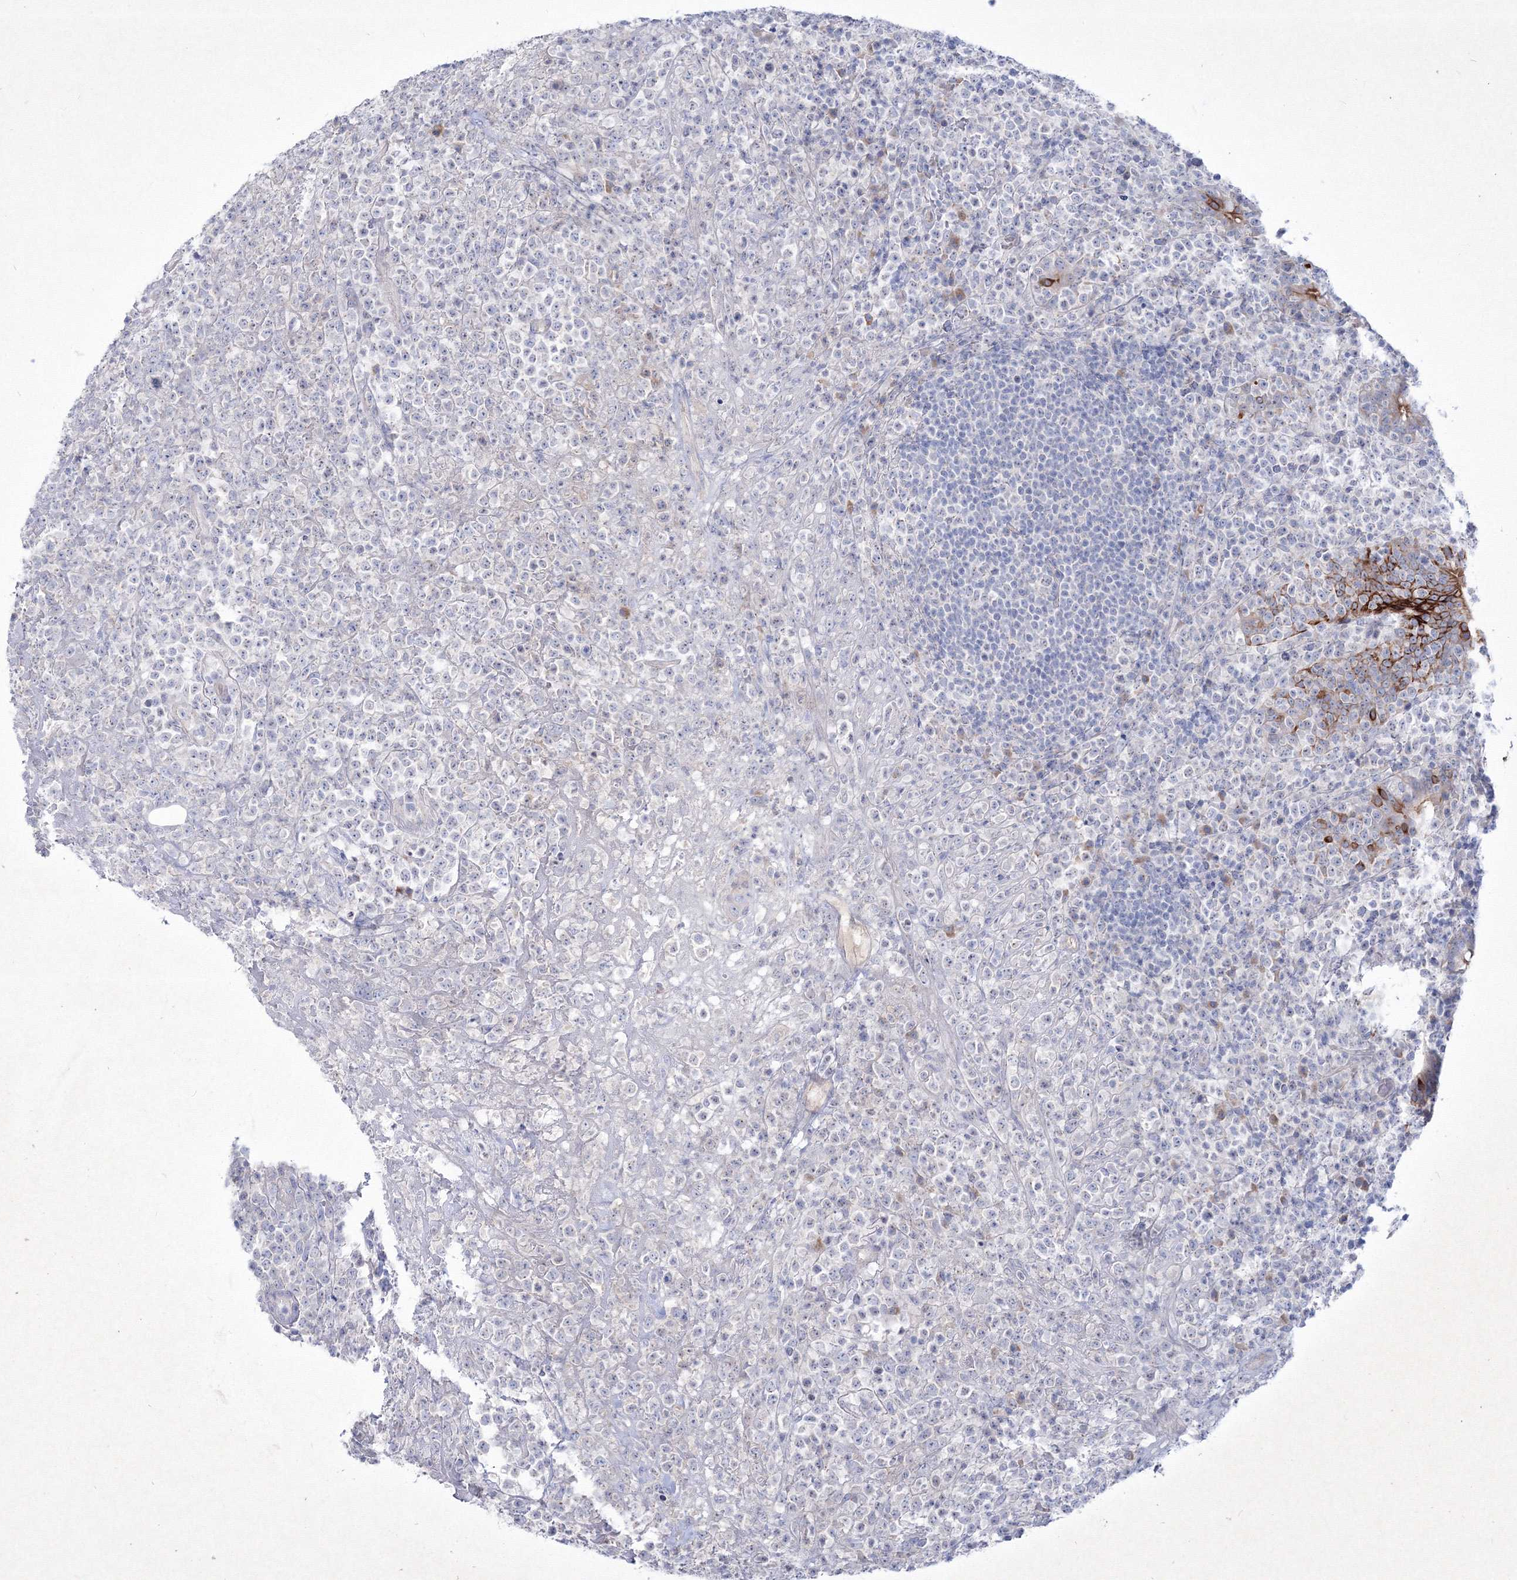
{"staining": {"intensity": "negative", "quantity": "none", "location": "none"}, "tissue": "lymphoma", "cell_type": "Tumor cells", "image_type": "cancer", "snomed": [{"axis": "morphology", "description": "Malignant lymphoma, non-Hodgkin's type, High grade"}, {"axis": "topography", "description": "Colon"}], "caption": "An immunohistochemistry (IHC) image of lymphoma is shown. There is no staining in tumor cells of lymphoma. Brightfield microscopy of immunohistochemistry stained with DAB (brown) and hematoxylin (blue), captured at high magnification.", "gene": "TMEM139", "patient": {"sex": "female", "age": 53}}